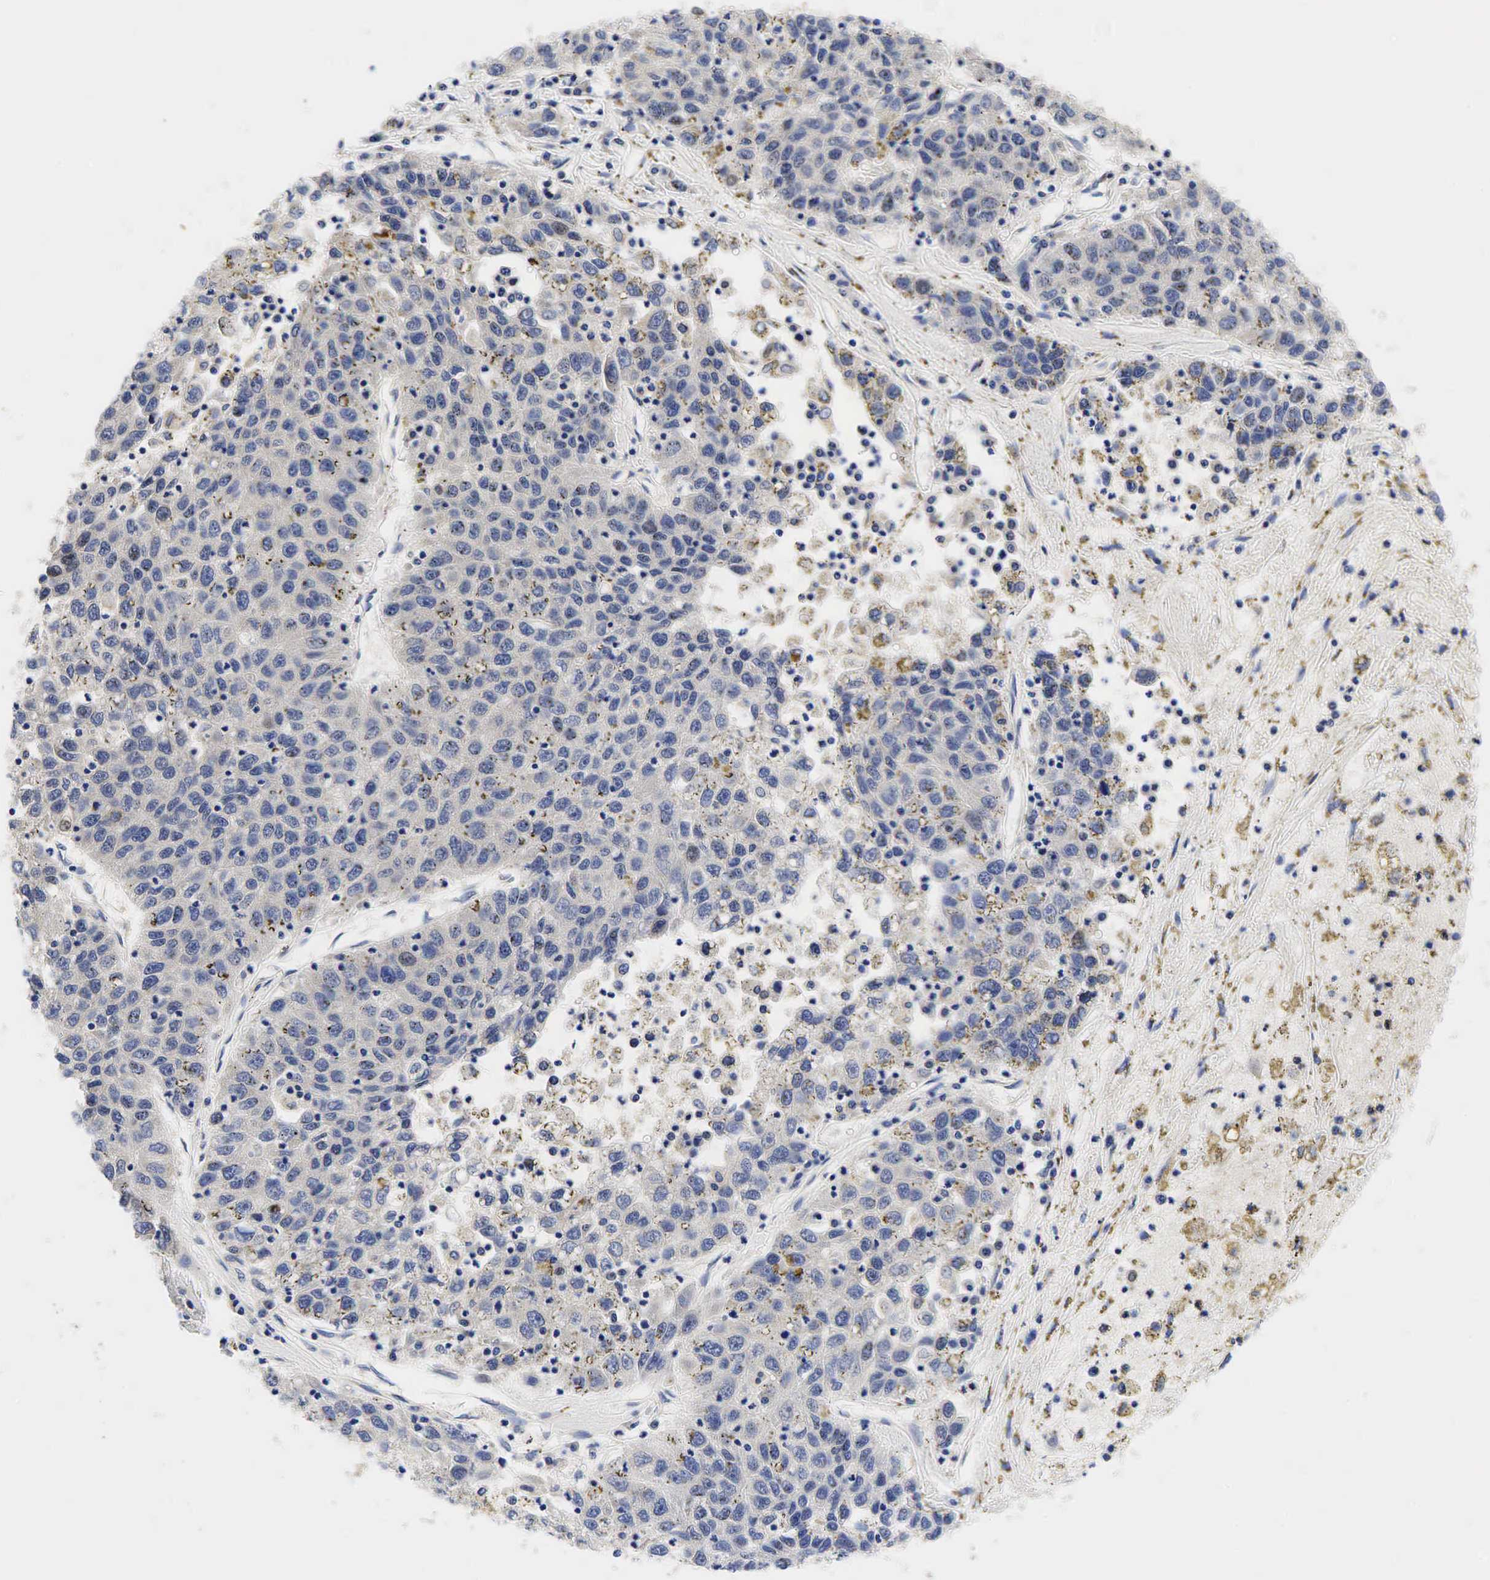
{"staining": {"intensity": "weak", "quantity": "<25%", "location": "nuclear"}, "tissue": "liver cancer", "cell_type": "Tumor cells", "image_type": "cancer", "snomed": [{"axis": "morphology", "description": "Carcinoma, Hepatocellular, NOS"}, {"axis": "topography", "description": "Liver"}], "caption": "Human liver cancer stained for a protein using immunohistochemistry (IHC) displays no expression in tumor cells.", "gene": "CCND1", "patient": {"sex": "male", "age": 49}}